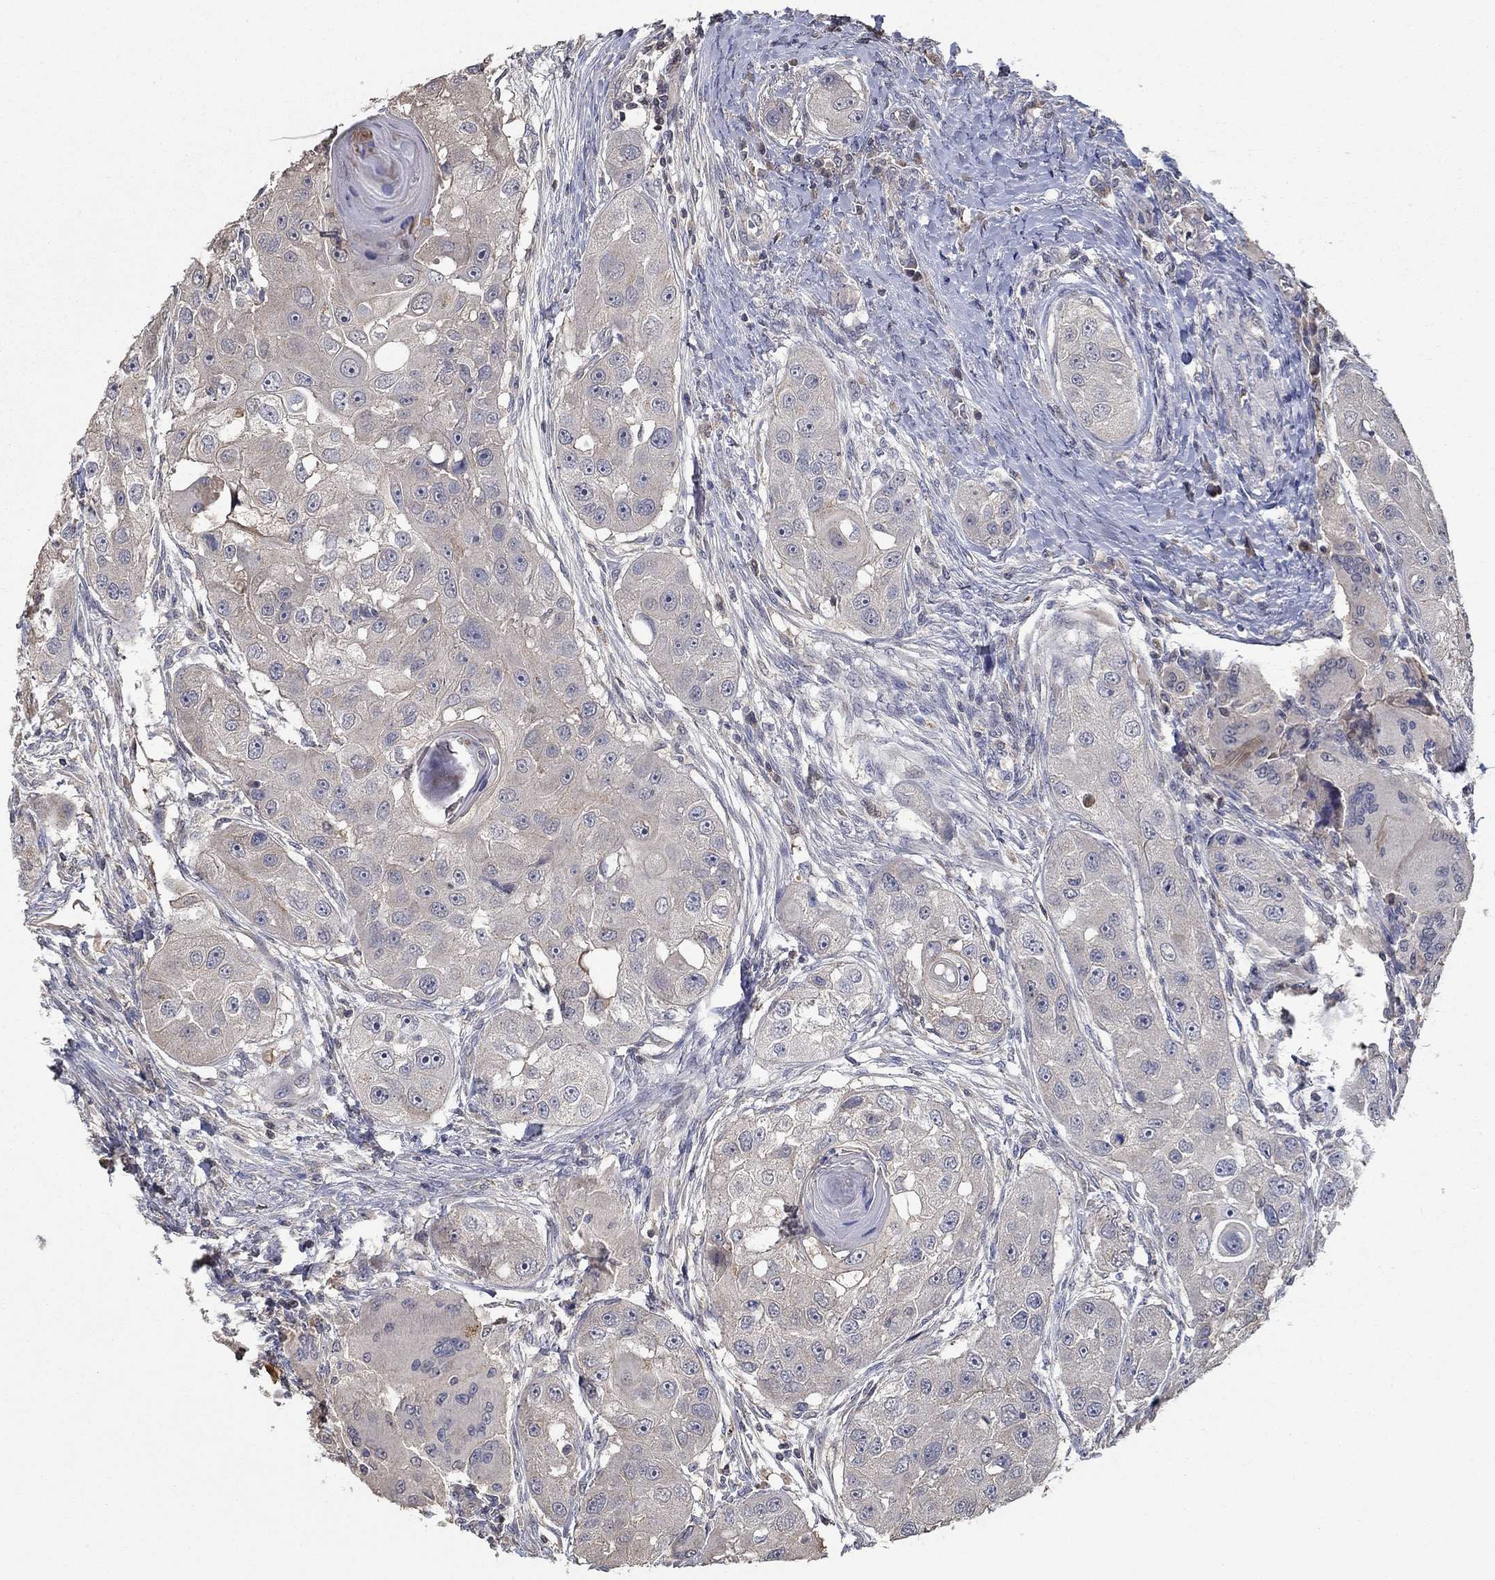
{"staining": {"intensity": "negative", "quantity": "none", "location": "none"}, "tissue": "head and neck cancer", "cell_type": "Tumor cells", "image_type": "cancer", "snomed": [{"axis": "morphology", "description": "Squamous cell carcinoma, NOS"}, {"axis": "topography", "description": "Head-Neck"}], "caption": "Tumor cells are negative for brown protein staining in squamous cell carcinoma (head and neck).", "gene": "IL10", "patient": {"sex": "male", "age": 51}}